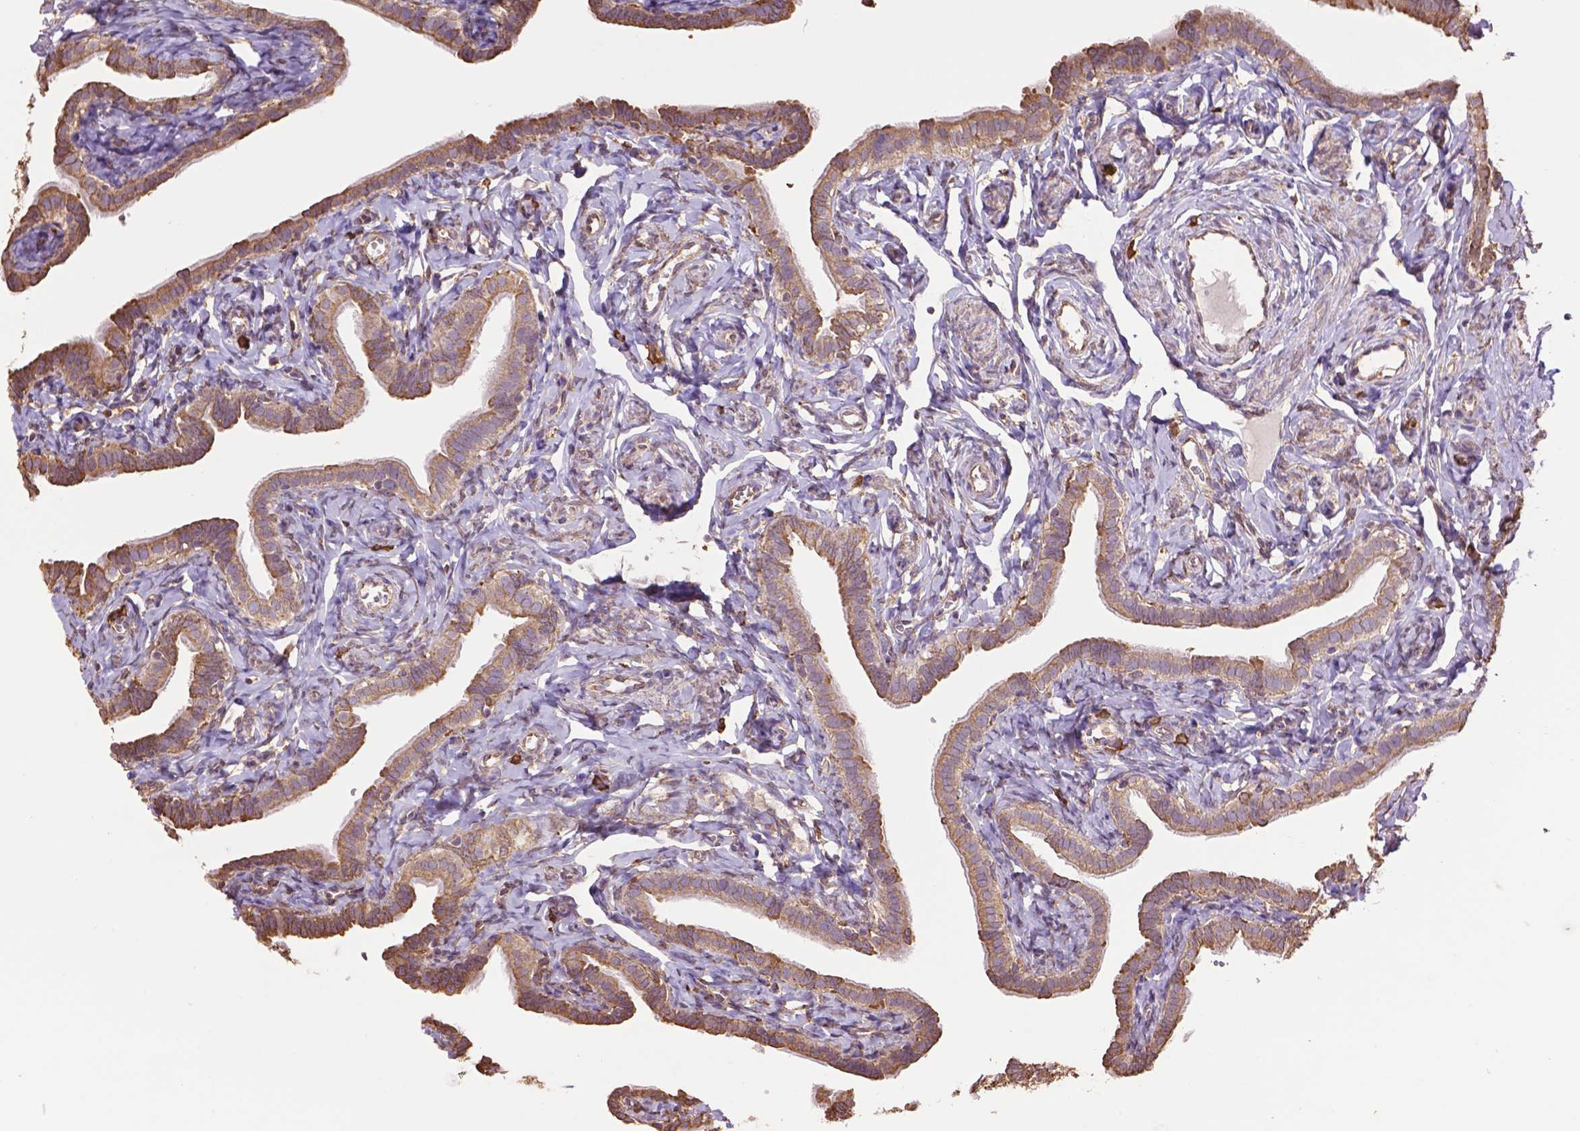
{"staining": {"intensity": "moderate", "quantity": ">75%", "location": "cytoplasmic/membranous"}, "tissue": "fallopian tube", "cell_type": "Glandular cells", "image_type": "normal", "snomed": [{"axis": "morphology", "description": "Normal tissue, NOS"}, {"axis": "topography", "description": "Fallopian tube"}], "caption": "Normal fallopian tube exhibits moderate cytoplasmic/membranous staining in approximately >75% of glandular cells, visualized by immunohistochemistry. Using DAB (brown) and hematoxylin (blue) stains, captured at high magnification using brightfield microscopy.", "gene": "PPP2R5E", "patient": {"sex": "female", "age": 41}}